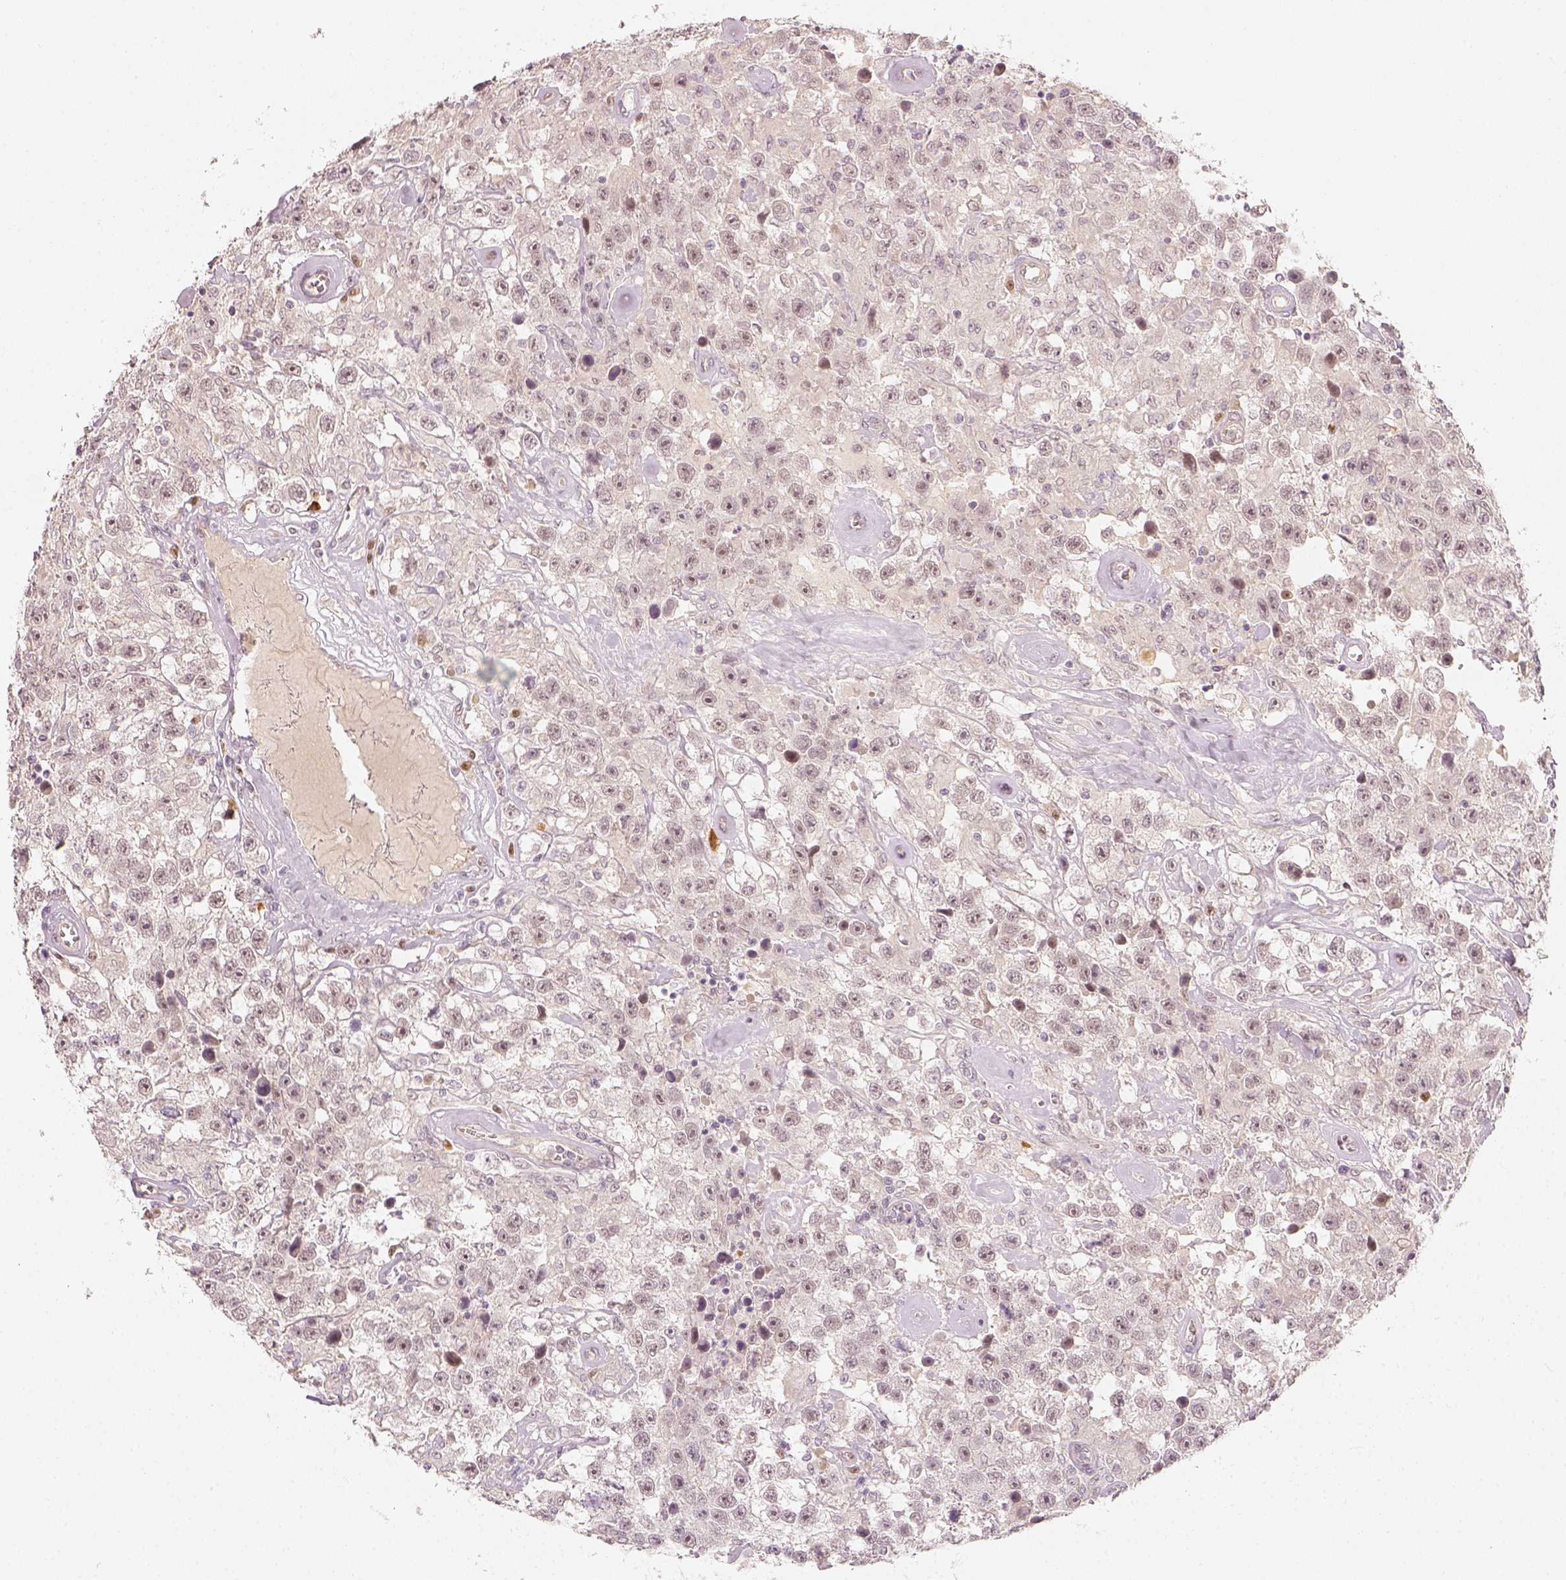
{"staining": {"intensity": "weak", "quantity": "<25%", "location": "nuclear"}, "tissue": "testis cancer", "cell_type": "Tumor cells", "image_type": "cancer", "snomed": [{"axis": "morphology", "description": "Seminoma, NOS"}, {"axis": "topography", "description": "Testis"}], "caption": "IHC photomicrograph of seminoma (testis) stained for a protein (brown), which displays no expression in tumor cells.", "gene": "EAF2", "patient": {"sex": "male", "age": 43}}